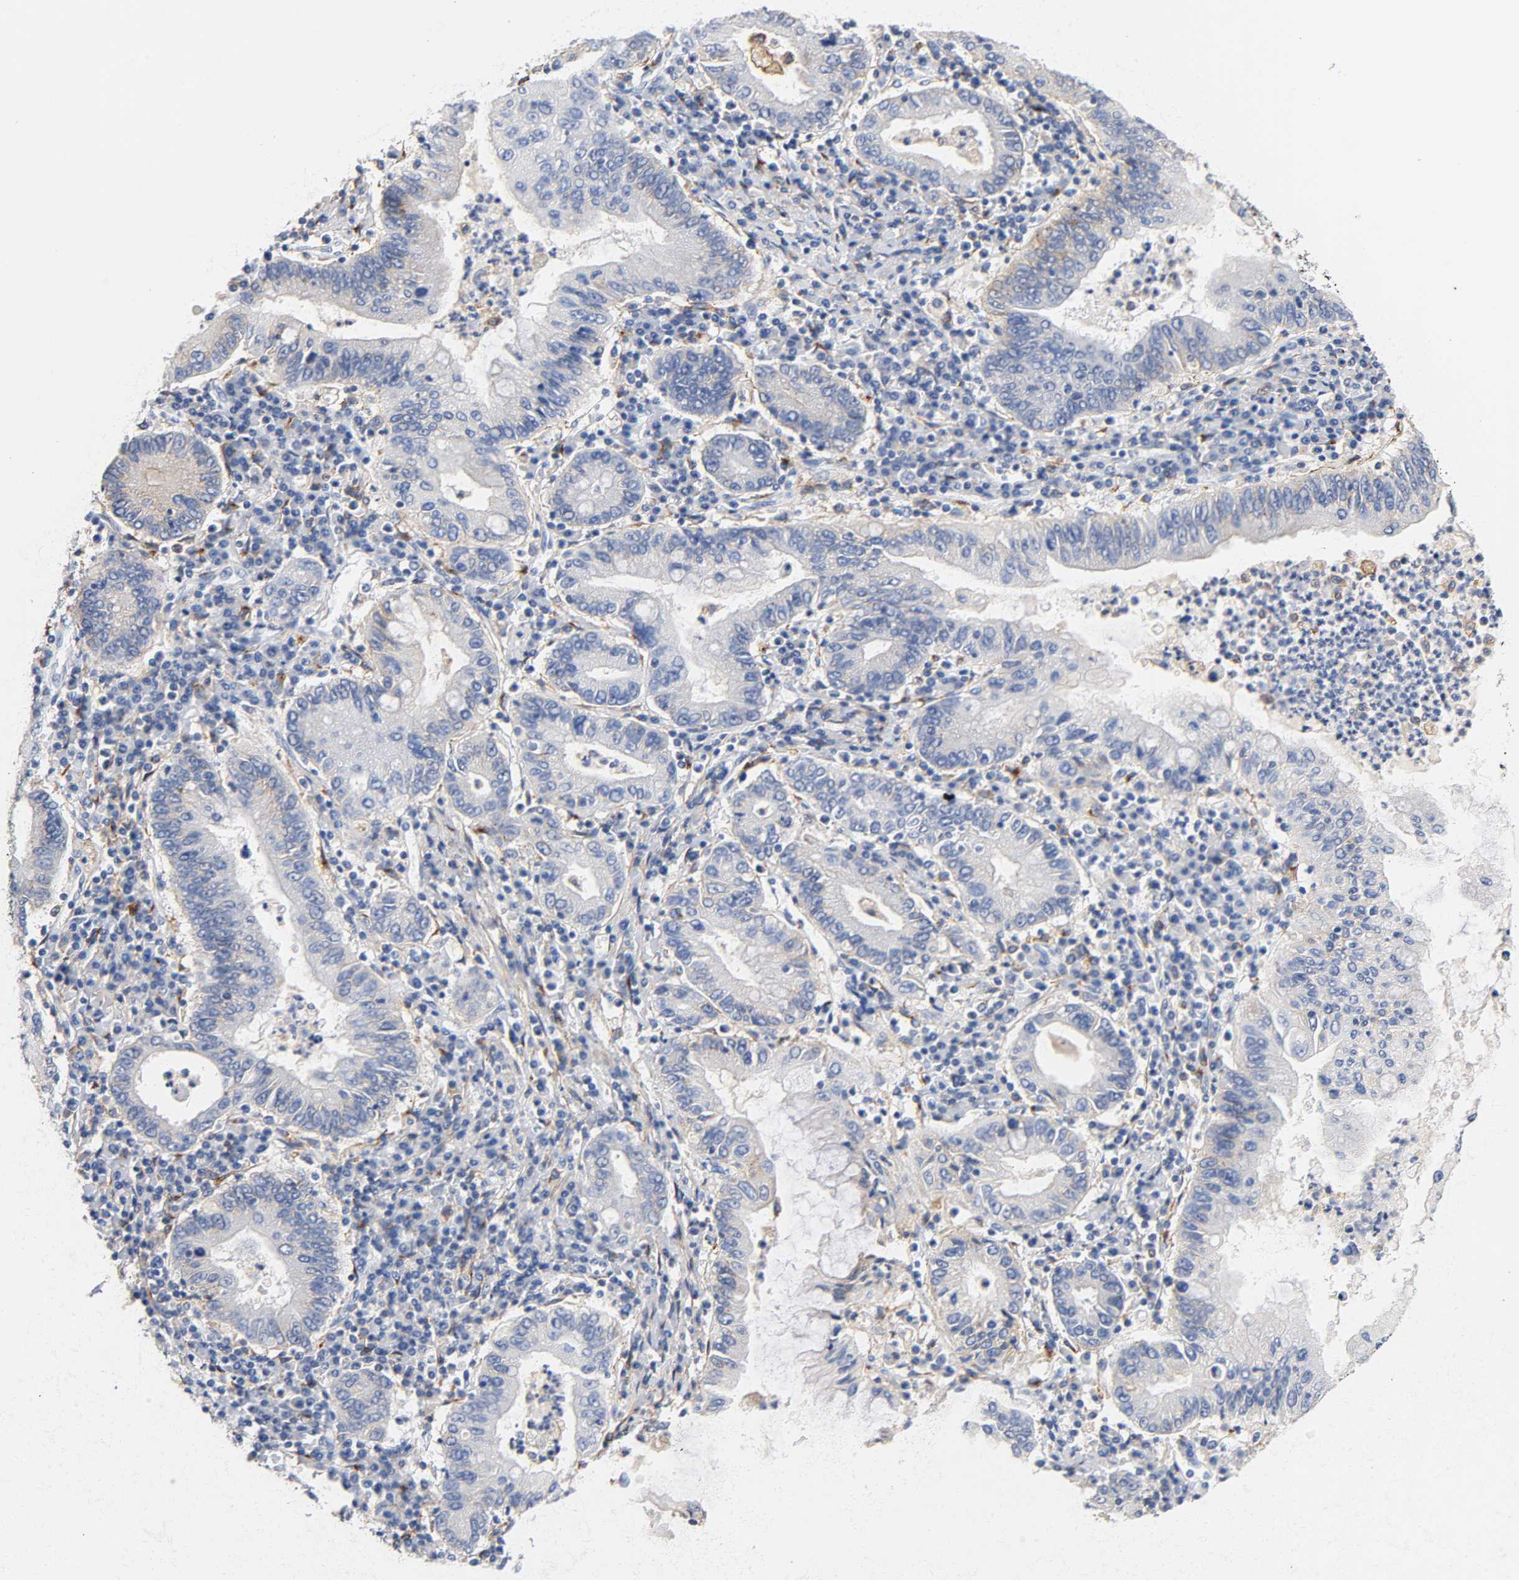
{"staining": {"intensity": "negative", "quantity": "none", "location": "none"}, "tissue": "stomach cancer", "cell_type": "Tumor cells", "image_type": "cancer", "snomed": [{"axis": "morphology", "description": "Normal tissue, NOS"}, {"axis": "morphology", "description": "Adenocarcinoma, NOS"}, {"axis": "topography", "description": "Esophagus"}, {"axis": "topography", "description": "Stomach, upper"}, {"axis": "topography", "description": "Peripheral nerve tissue"}], "caption": "High power microscopy photomicrograph of an immunohistochemistry (IHC) micrograph of stomach adenocarcinoma, revealing no significant expression in tumor cells. (Stains: DAB (3,3'-diaminobenzidine) immunohistochemistry (IHC) with hematoxylin counter stain, Microscopy: brightfield microscopy at high magnification).", "gene": "LRP1", "patient": {"sex": "male", "age": 62}}